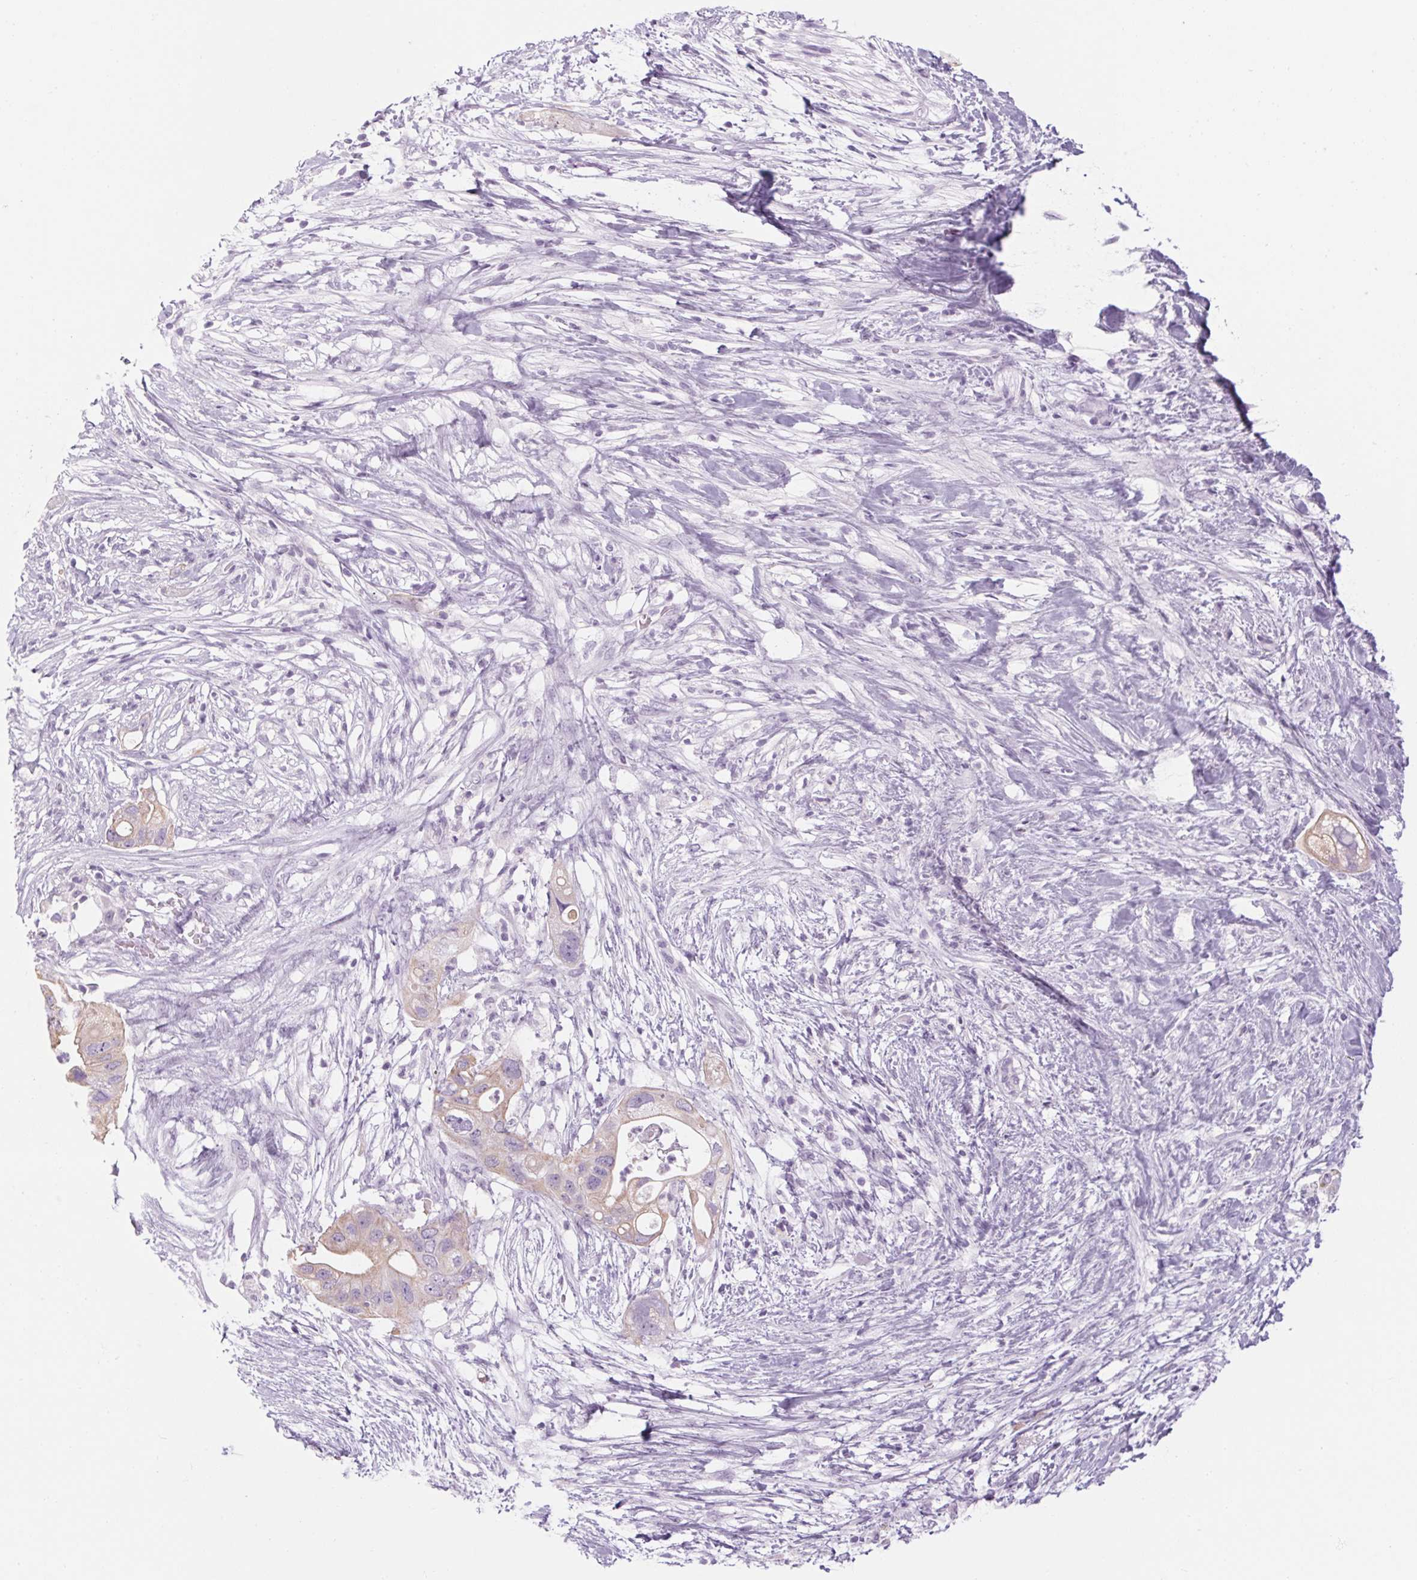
{"staining": {"intensity": "weak", "quantity": ">75%", "location": "cytoplasmic/membranous"}, "tissue": "pancreatic cancer", "cell_type": "Tumor cells", "image_type": "cancer", "snomed": [{"axis": "morphology", "description": "Adenocarcinoma, NOS"}, {"axis": "topography", "description": "Pancreas"}], "caption": "Immunohistochemical staining of human pancreatic cancer reveals weak cytoplasmic/membranous protein positivity in approximately >75% of tumor cells.", "gene": "RPTN", "patient": {"sex": "female", "age": 72}}